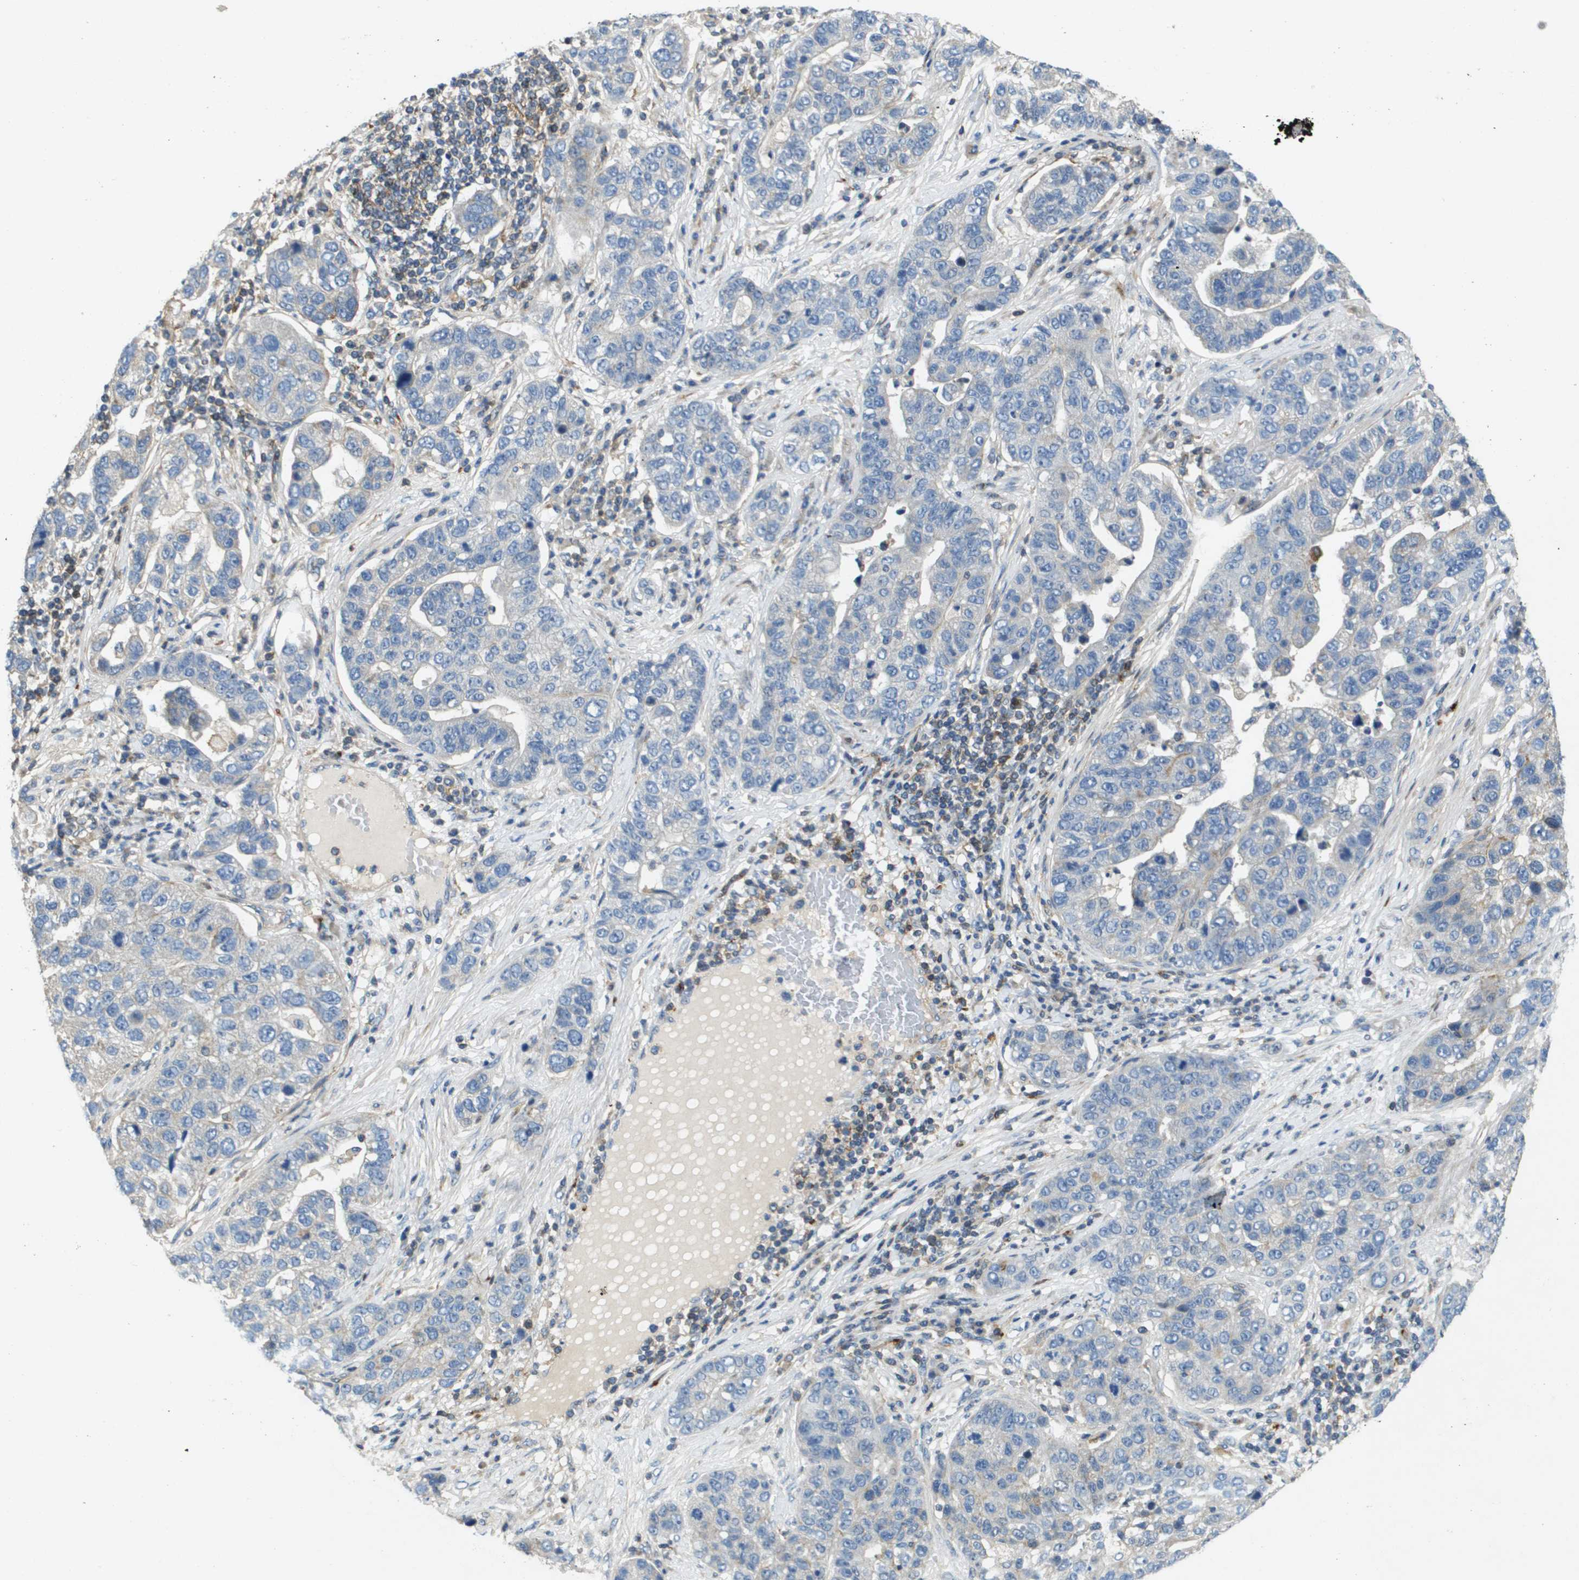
{"staining": {"intensity": "negative", "quantity": "none", "location": "none"}, "tissue": "pancreatic cancer", "cell_type": "Tumor cells", "image_type": "cancer", "snomed": [{"axis": "morphology", "description": "Adenocarcinoma, NOS"}, {"axis": "topography", "description": "Pancreas"}], "caption": "Pancreatic cancer (adenocarcinoma) was stained to show a protein in brown. There is no significant staining in tumor cells.", "gene": "SCN4B", "patient": {"sex": "female", "age": 61}}